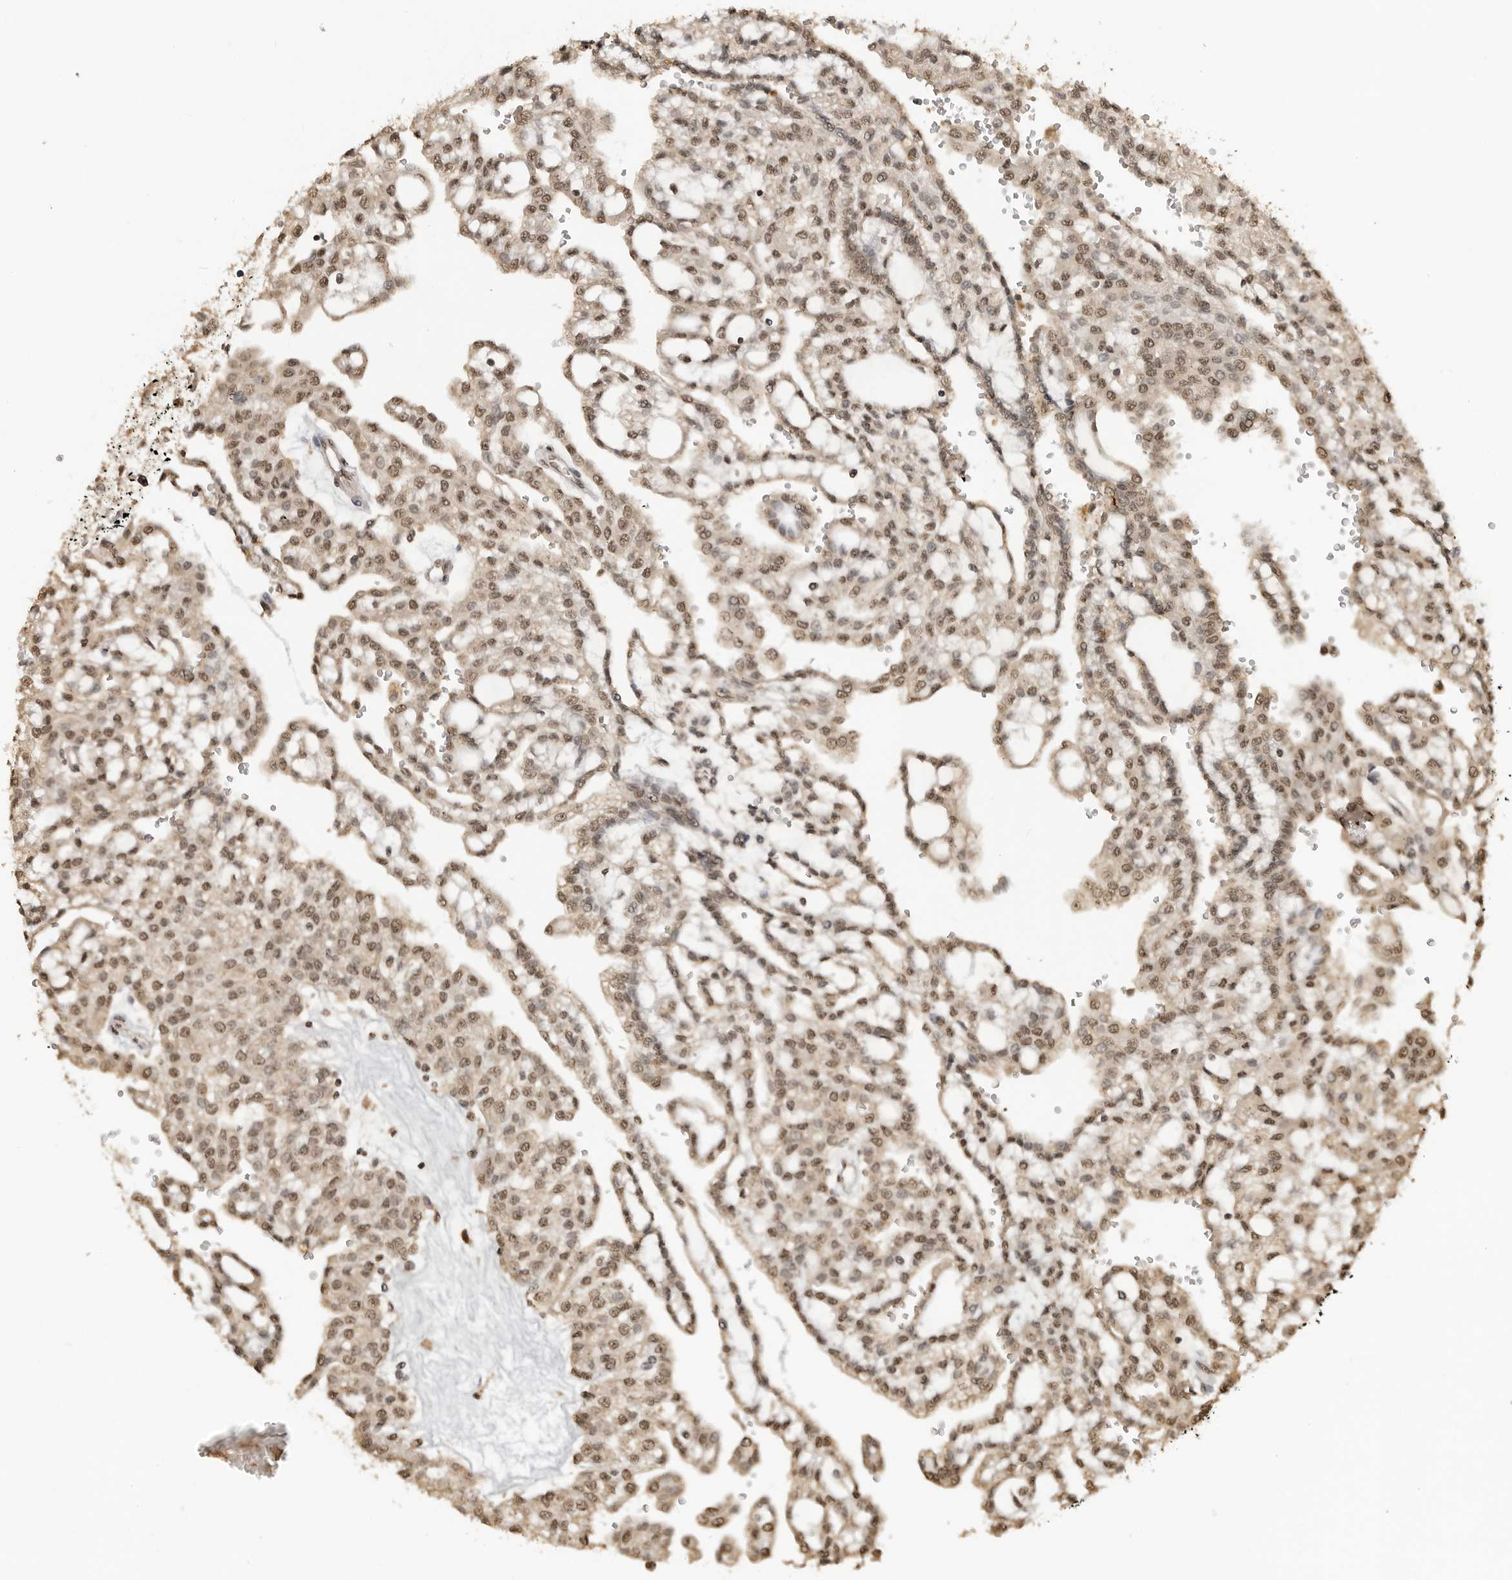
{"staining": {"intensity": "moderate", "quantity": ">75%", "location": "nuclear"}, "tissue": "renal cancer", "cell_type": "Tumor cells", "image_type": "cancer", "snomed": [{"axis": "morphology", "description": "Adenocarcinoma, NOS"}, {"axis": "topography", "description": "Kidney"}], "caption": "Adenocarcinoma (renal) stained with IHC shows moderate nuclear staining in approximately >75% of tumor cells. (DAB (3,3'-diaminobenzidine) IHC, brown staining for protein, blue staining for nuclei).", "gene": "CLOCK", "patient": {"sex": "male", "age": 63}}